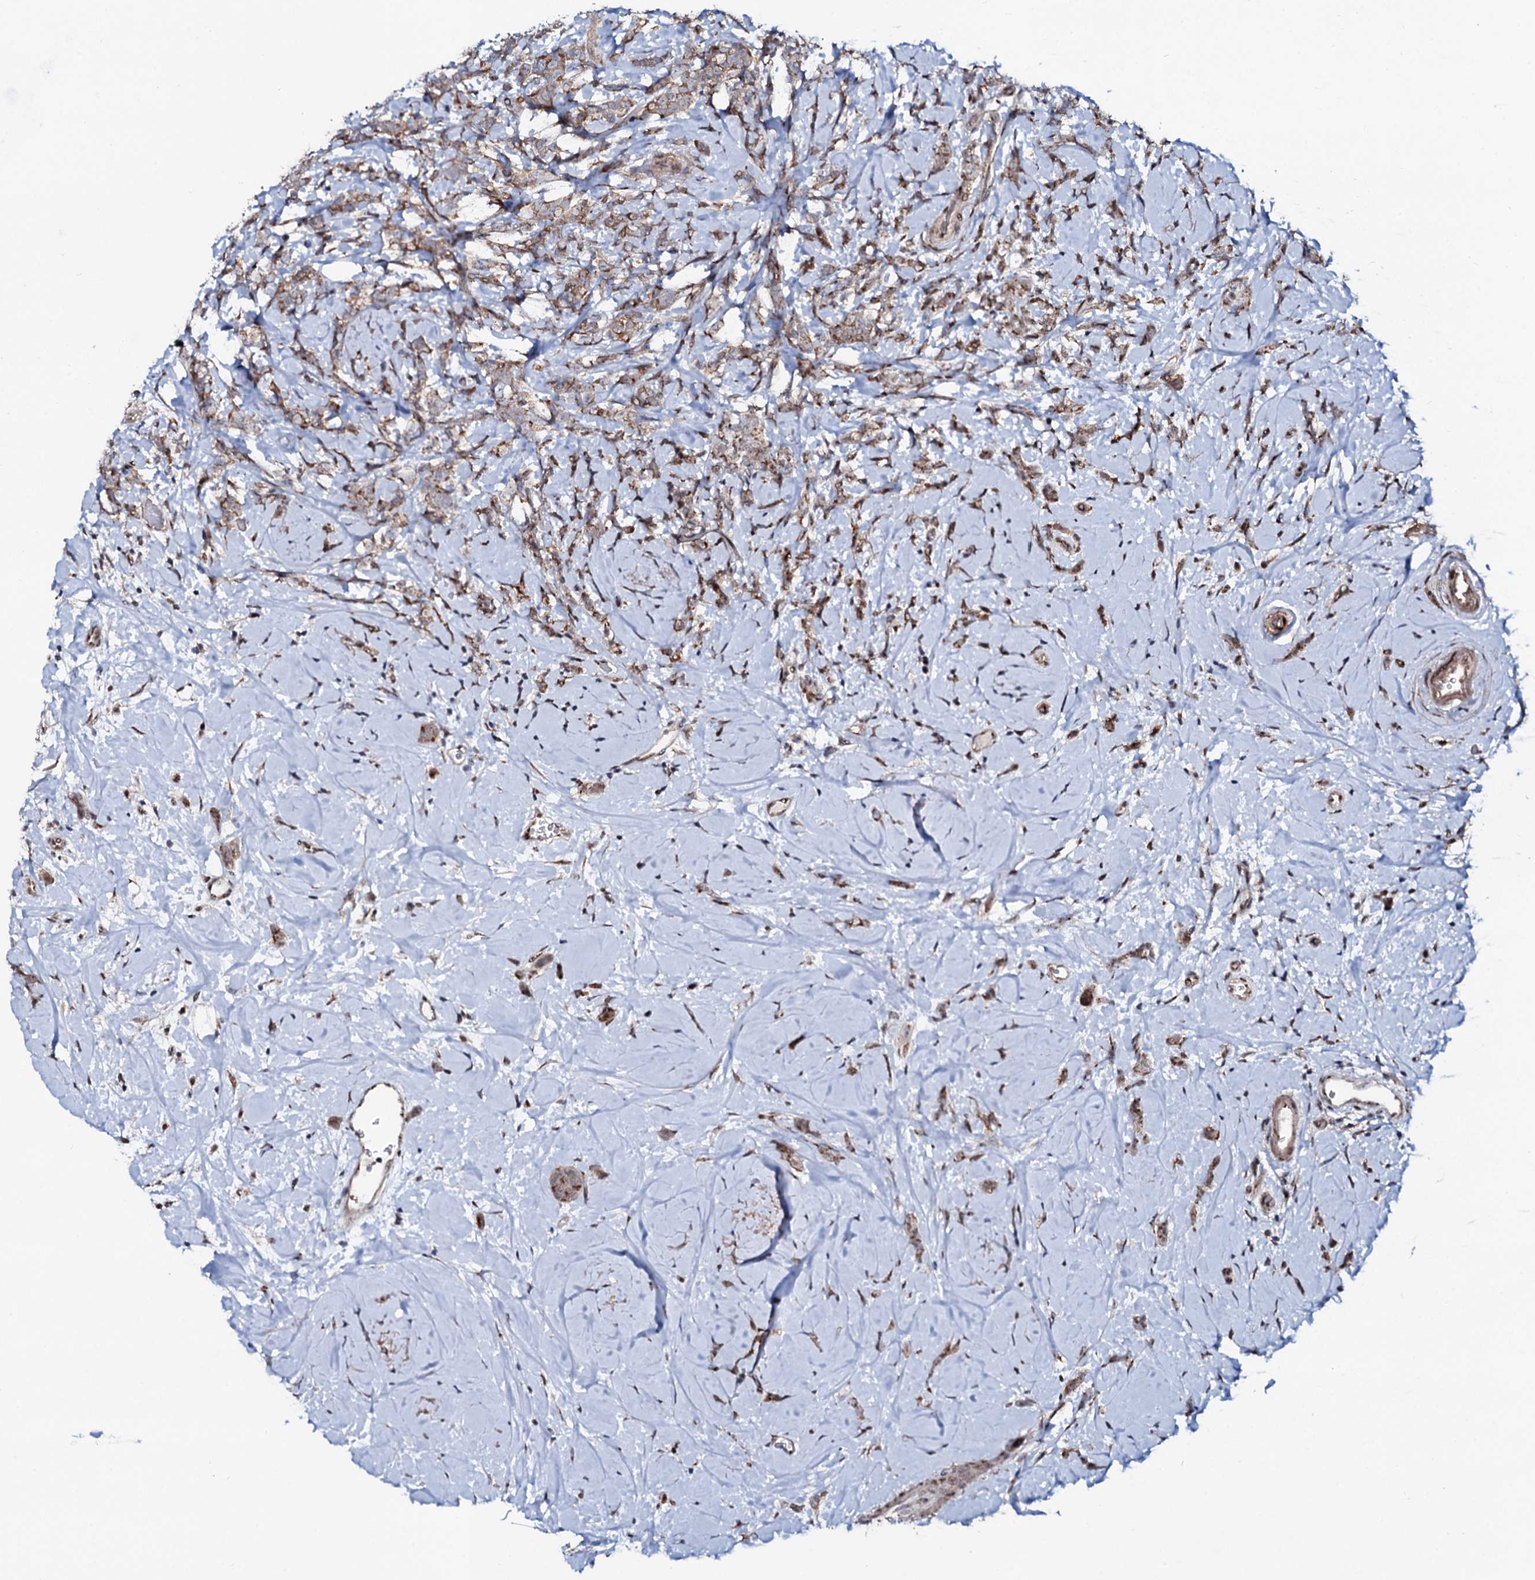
{"staining": {"intensity": "moderate", "quantity": ">75%", "location": "cytoplasmic/membranous"}, "tissue": "breast cancer", "cell_type": "Tumor cells", "image_type": "cancer", "snomed": [{"axis": "morphology", "description": "Lobular carcinoma"}, {"axis": "topography", "description": "Breast"}], "caption": "Approximately >75% of tumor cells in human lobular carcinoma (breast) show moderate cytoplasmic/membranous protein expression as visualized by brown immunohistochemical staining.", "gene": "COG6", "patient": {"sex": "female", "age": 58}}